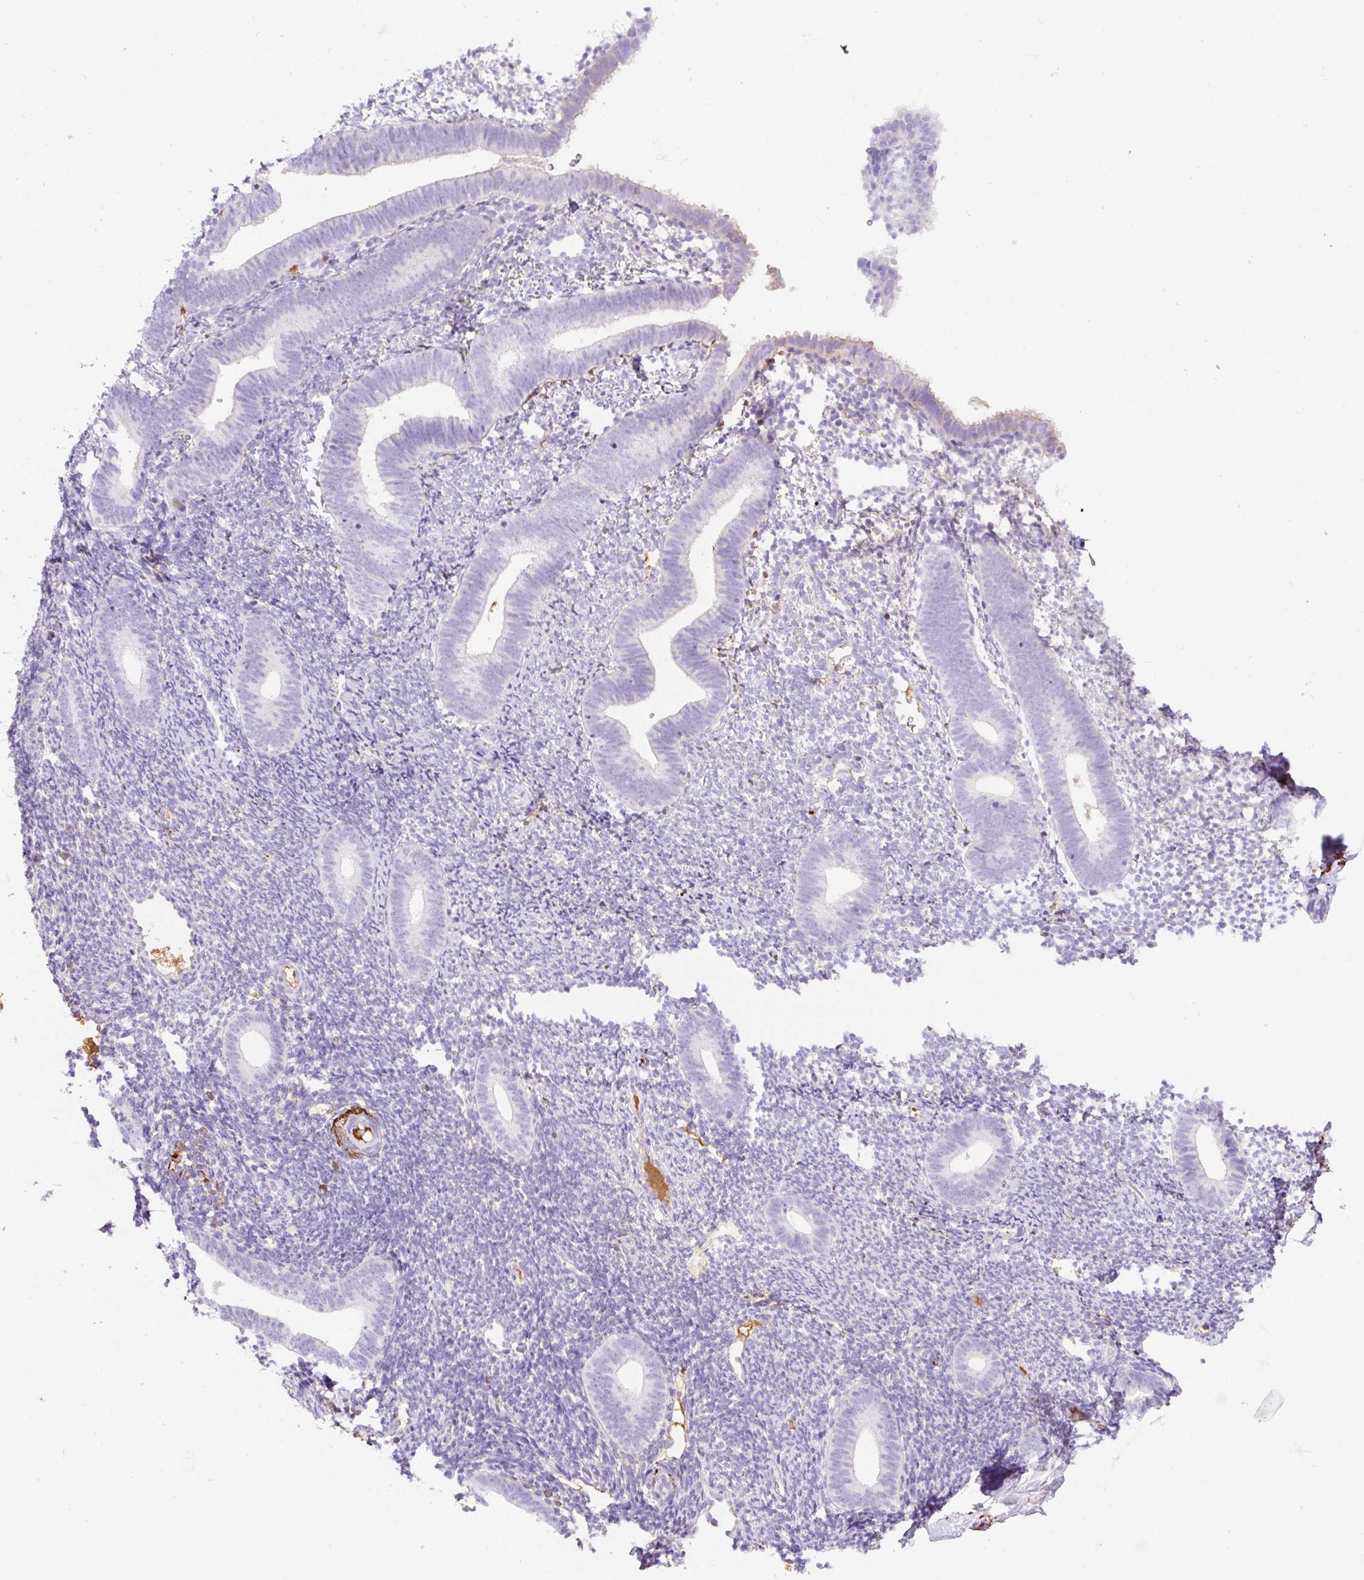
{"staining": {"intensity": "weak", "quantity": "<25%", "location": "cytoplasmic/membranous"}, "tissue": "endometrium", "cell_type": "Cells in endometrial stroma", "image_type": "normal", "snomed": [{"axis": "morphology", "description": "Normal tissue, NOS"}, {"axis": "topography", "description": "Endometrium"}], "caption": "Immunohistochemistry (IHC) of normal endometrium displays no positivity in cells in endometrial stroma.", "gene": "APCS", "patient": {"sex": "female", "age": 39}}